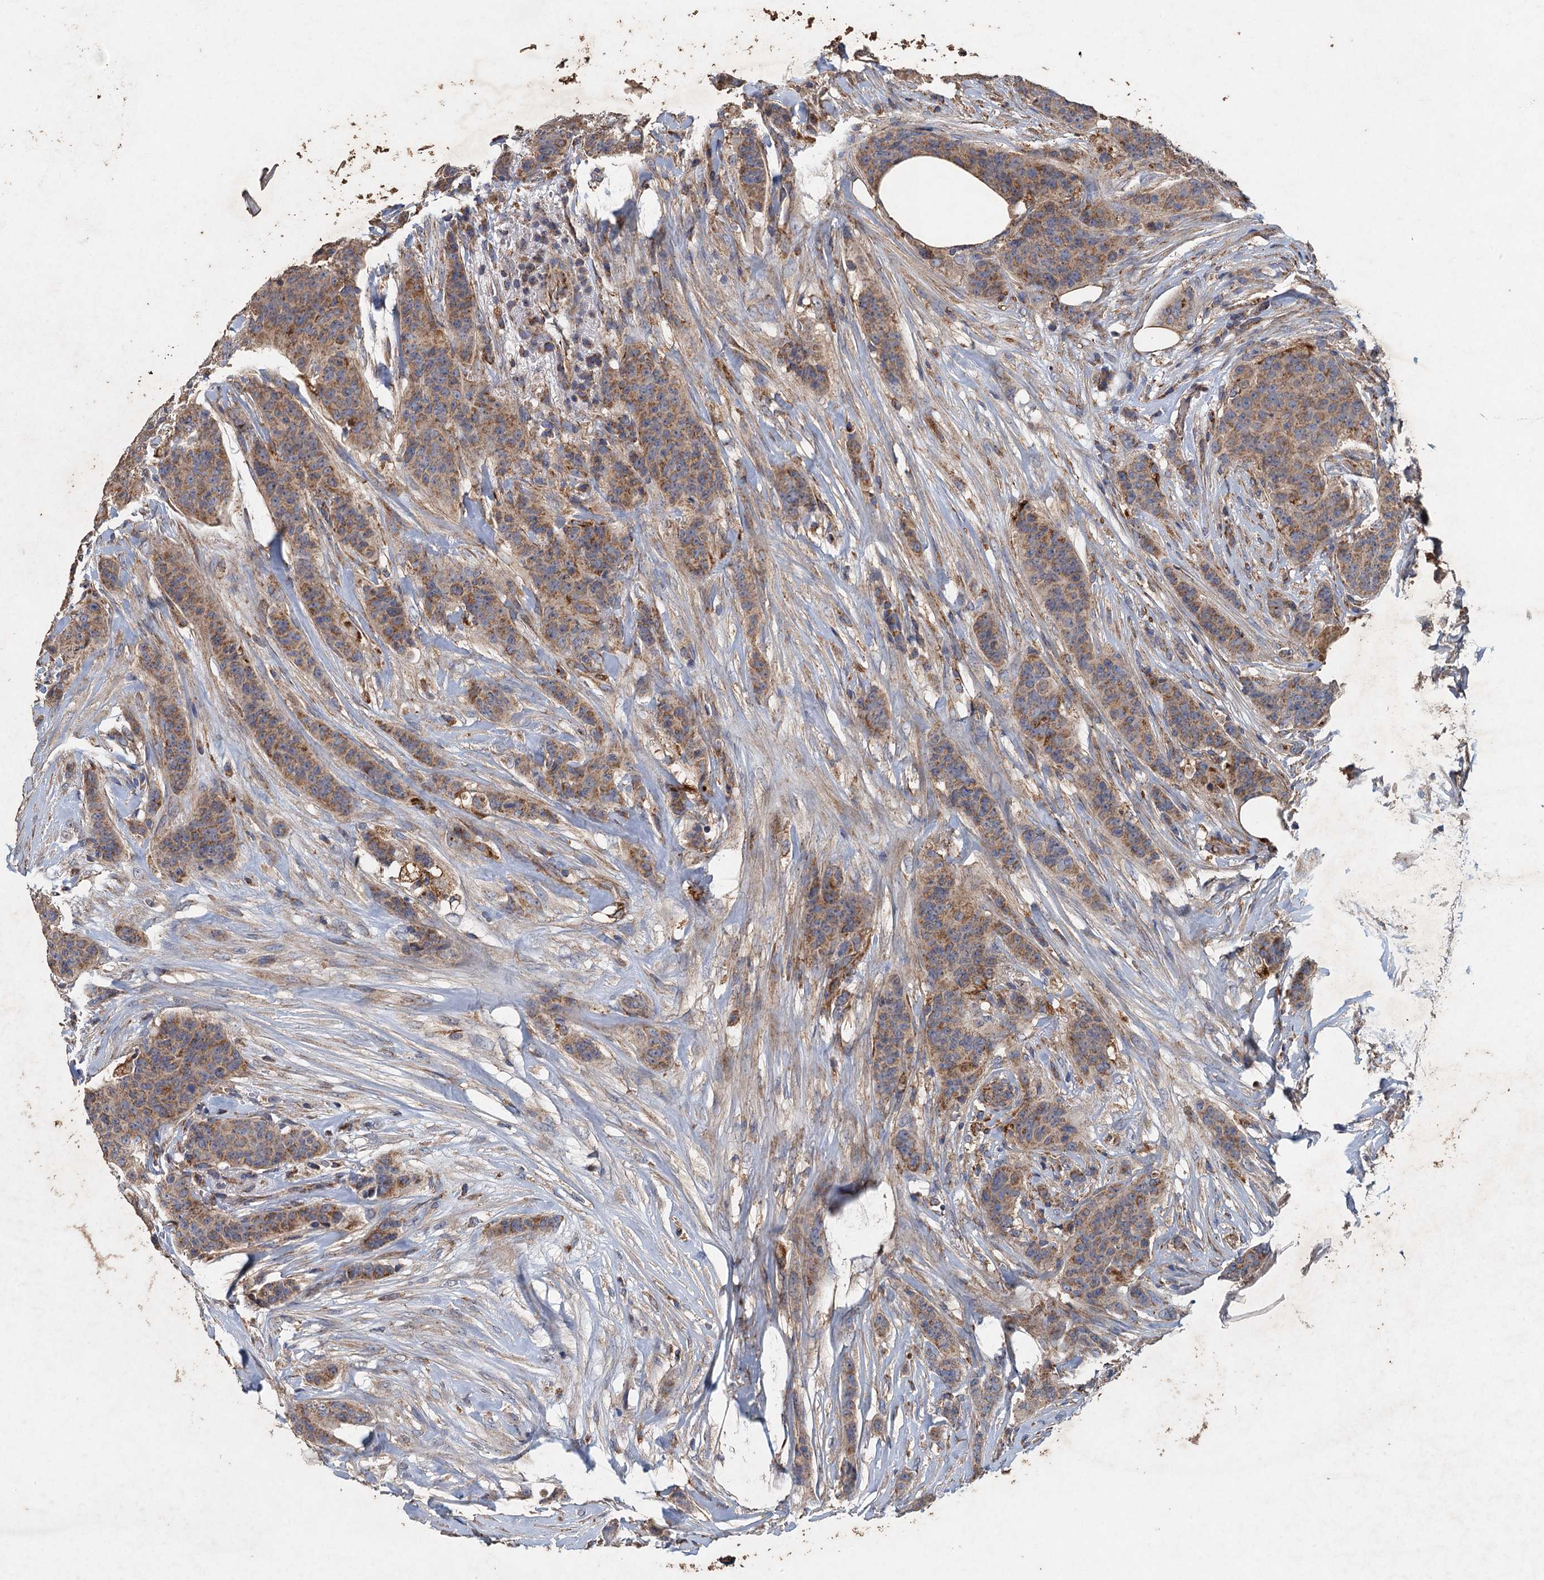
{"staining": {"intensity": "moderate", "quantity": ">75%", "location": "cytoplasmic/membranous"}, "tissue": "breast cancer", "cell_type": "Tumor cells", "image_type": "cancer", "snomed": [{"axis": "morphology", "description": "Duct carcinoma"}, {"axis": "topography", "description": "Breast"}], "caption": "A histopathology image of human breast cancer (intraductal carcinoma) stained for a protein displays moderate cytoplasmic/membranous brown staining in tumor cells.", "gene": "BCS1L", "patient": {"sex": "female", "age": 40}}